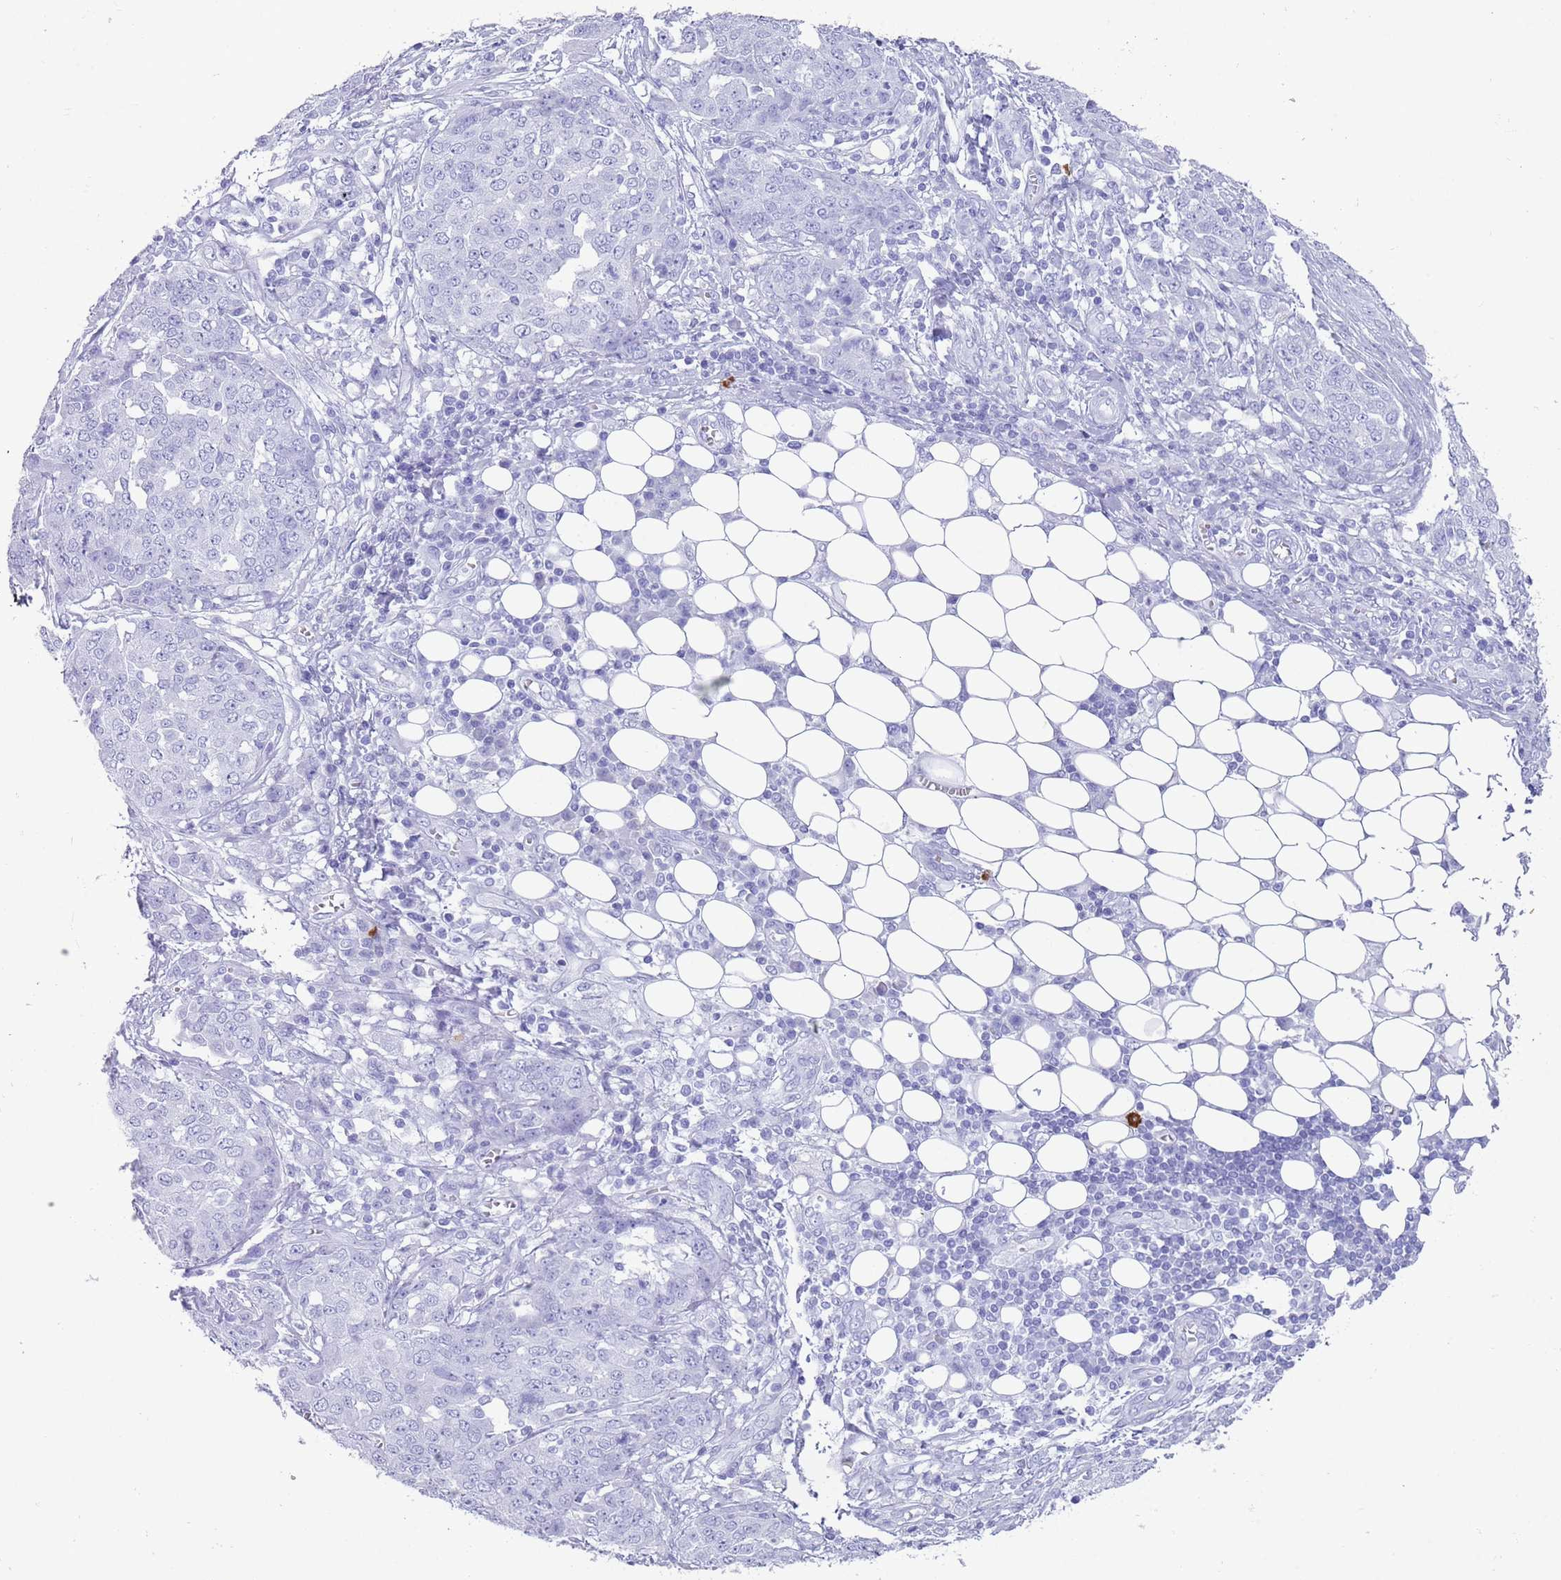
{"staining": {"intensity": "negative", "quantity": "none", "location": "none"}, "tissue": "ovarian cancer", "cell_type": "Tumor cells", "image_type": "cancer", "snomed": [{"axis": "morphology", "description": "Cystadenocarcinoma, serous, NOS"}, {"axis": "topography", "description": "Soft tissue"}, {"axis": "topography", "description": "Ovary"}], "caption": "DAB immunohistochemical staining of human ovarian cancer reveals no significant positivity in tumor cells.", "gene": "MYADML2", "patient": {"sex": "female", "age": 57}}